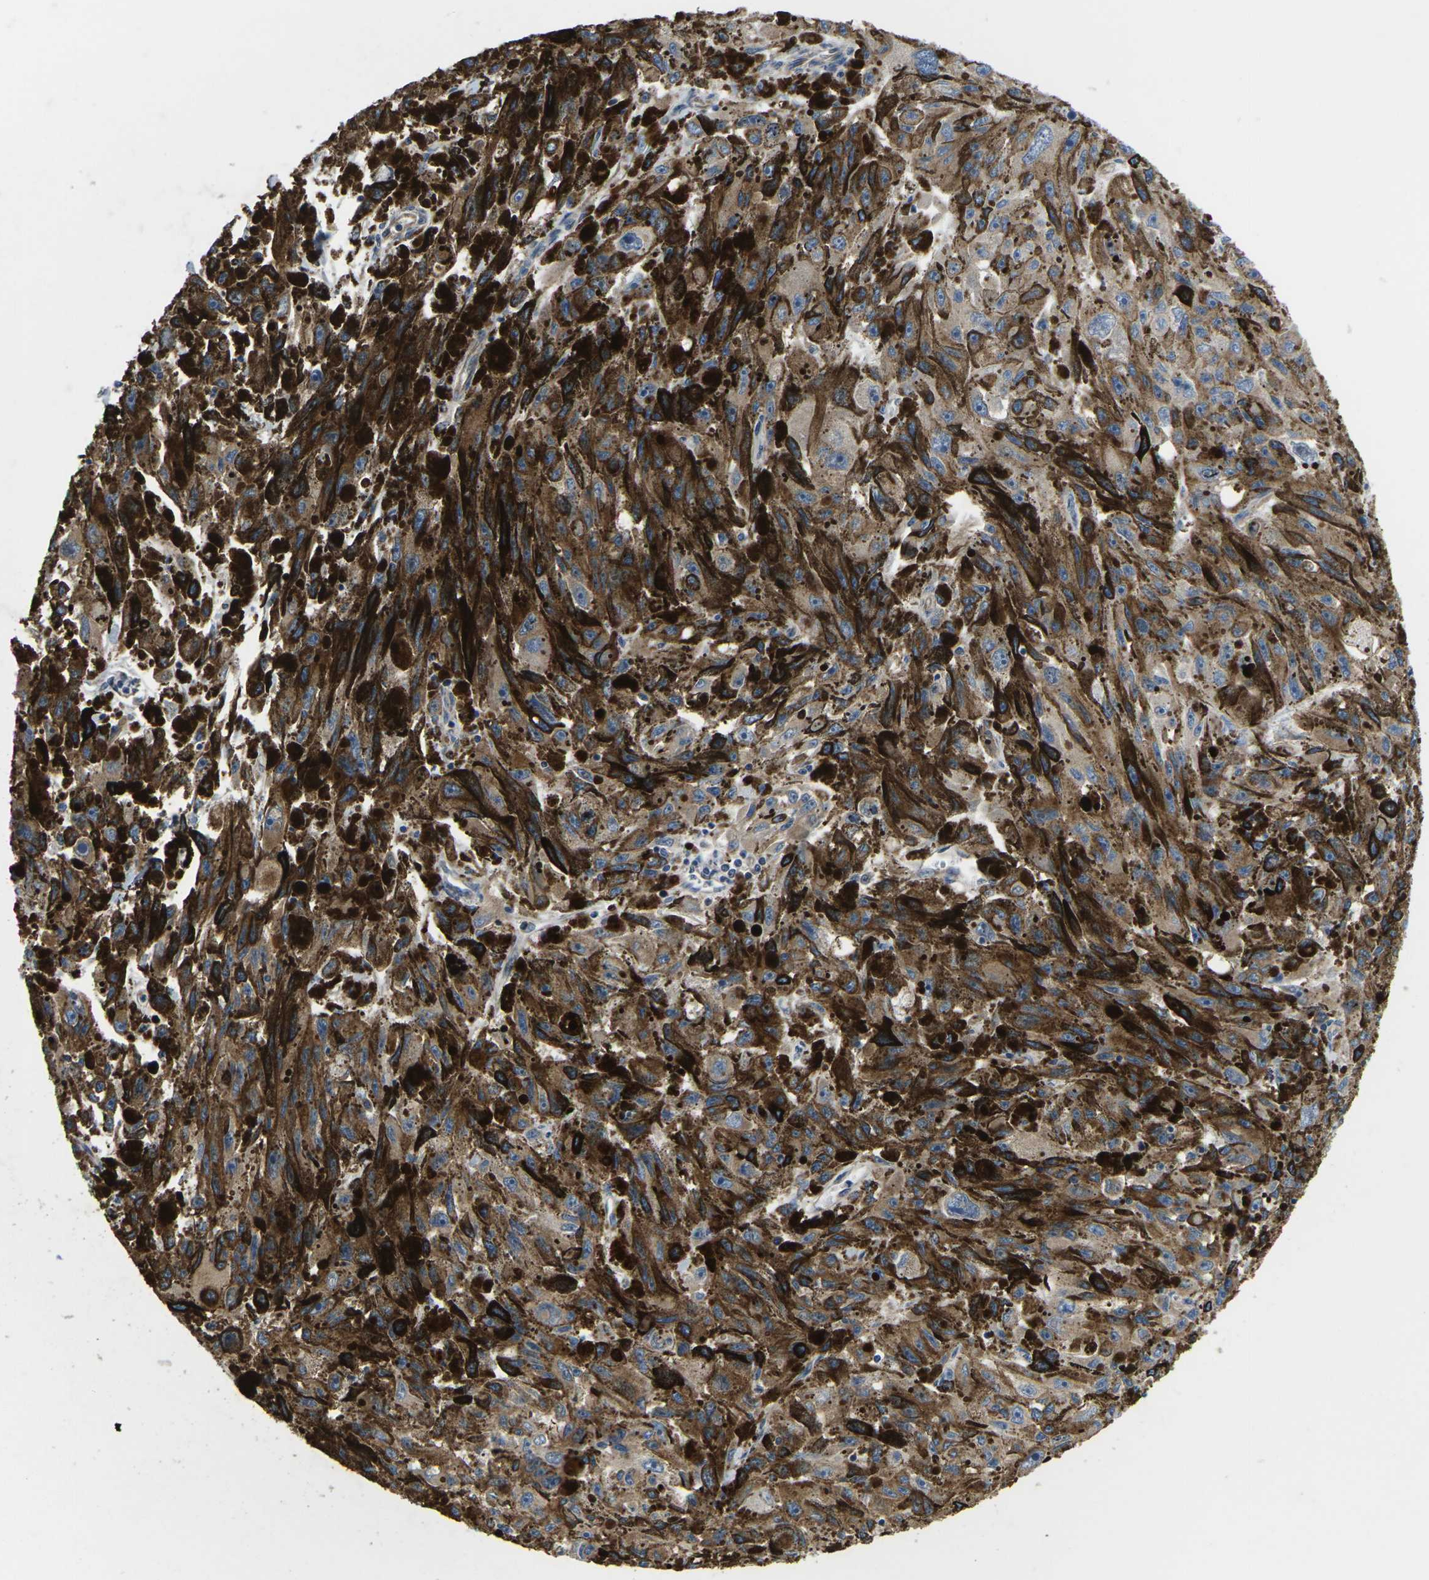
{"staining": {"intensity": "moderate", "quantity": ">75%", "location": "cytoplasmic/membranous"}, "tissue": "melanoma", "cell_type": "Tumor cells", "image_type": "cancer", "snomed": [{"axis": "morphology", "description": "Malignant melanoma, NOS"}, {"axis": "topography", "description": "Skin"}], "caption": "About >75% of tumor cells in human malignant melanoma demonstrate moderate cytoplasmic/membranous protein staining as visualized by brown immunohistochemical staining.", "gene": "TMEFF2", "patient": {"sex": "female", "age": 104}}